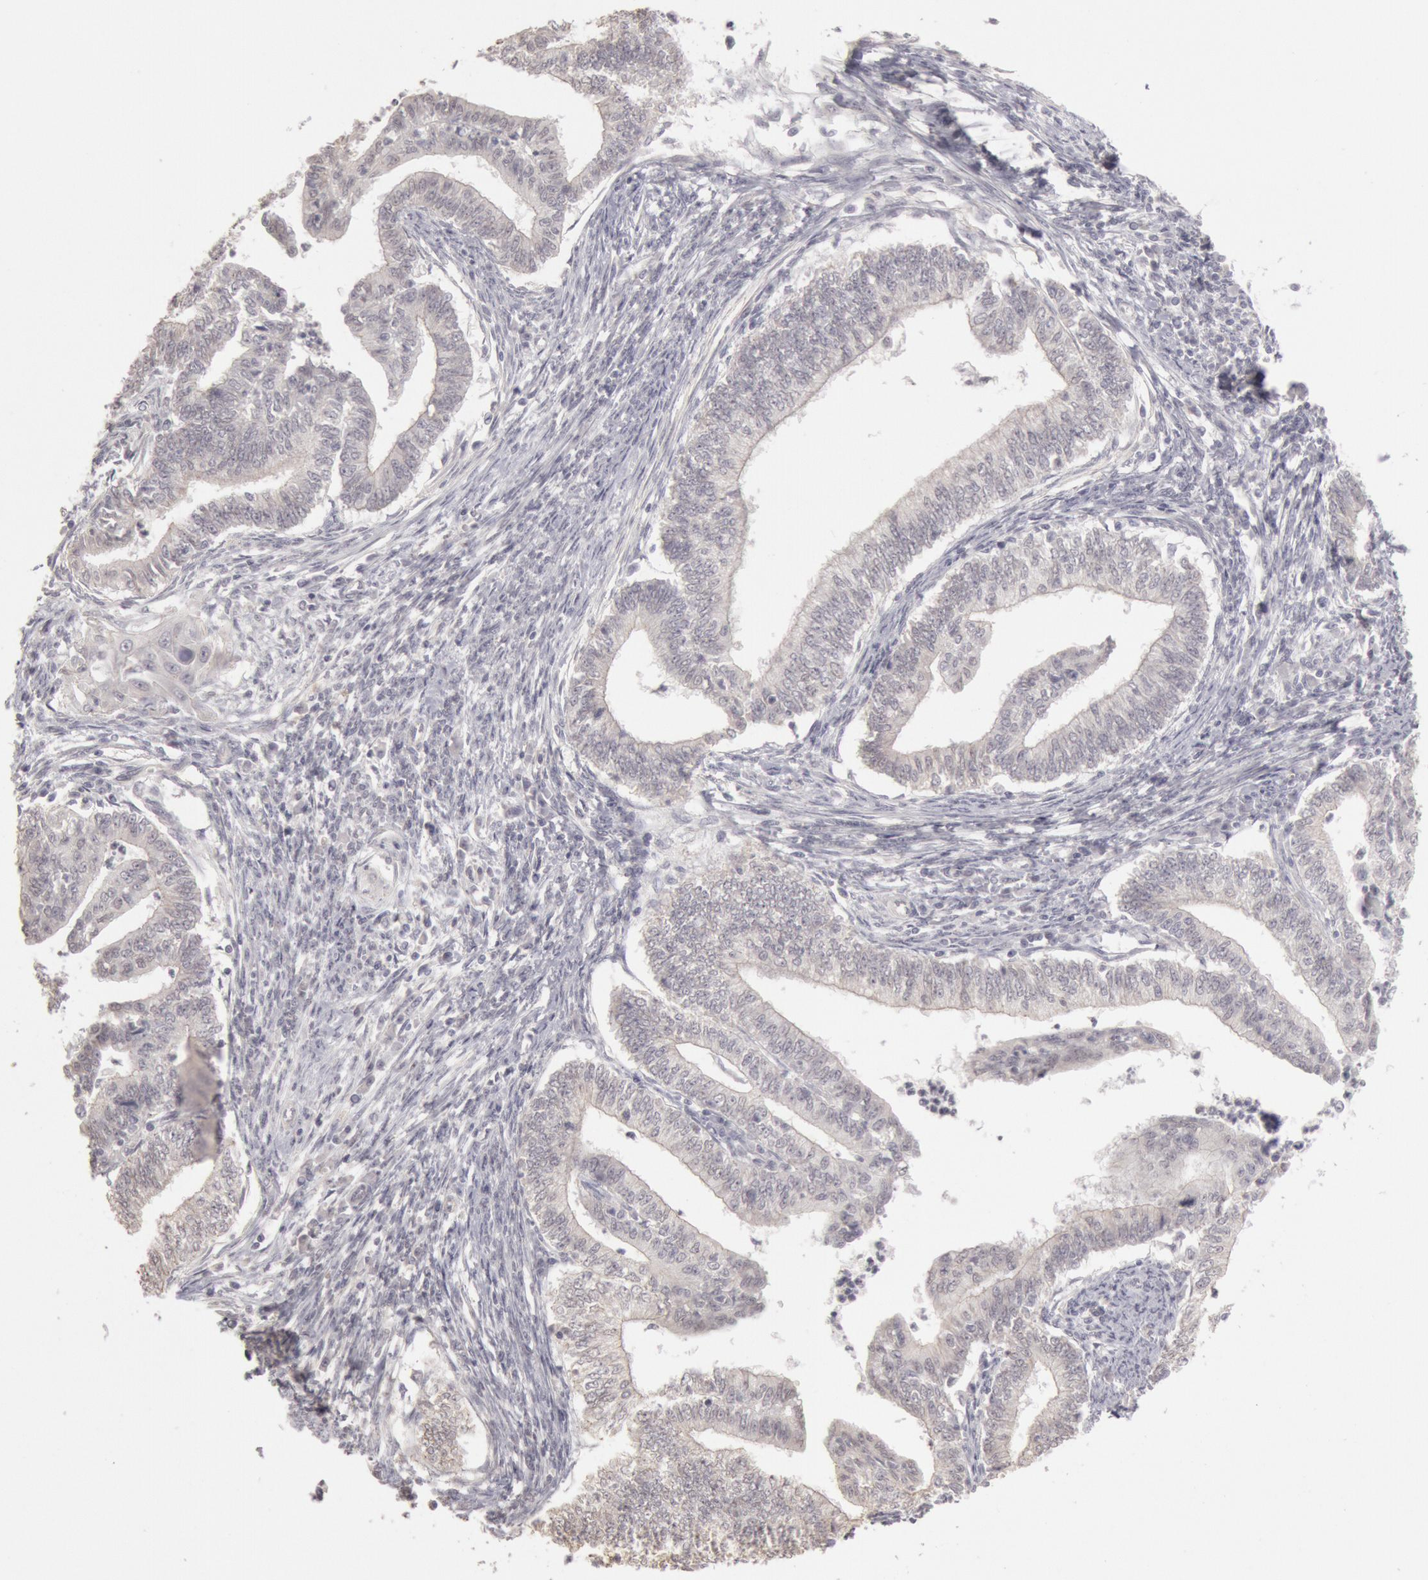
{"staining": {"intensity": "negative", "quantity": "none", "location": "none"}, "tissue": "endometrial cancer", "cell_type": "Tumor cells", "image_type": "cancer", "snomed": [{"axis": "morphology", "description": "Adenocarcinoma, NOS"}, {"axis": "topography", "description": "Endometrium"}], "caption": "Immunohistochemistry histopathology image of neoplastic tissue: human endometrial adenocarcinoma stained with DAB (3,3'-diaminobenzidine) exhibits no significant protein staining in tumor cells. (Immunohistochemistry (ihc), brightfield microscopy, high magnification).", "gene": "RIMBP3C", "patient": {"sex": "female", "age": 66}}